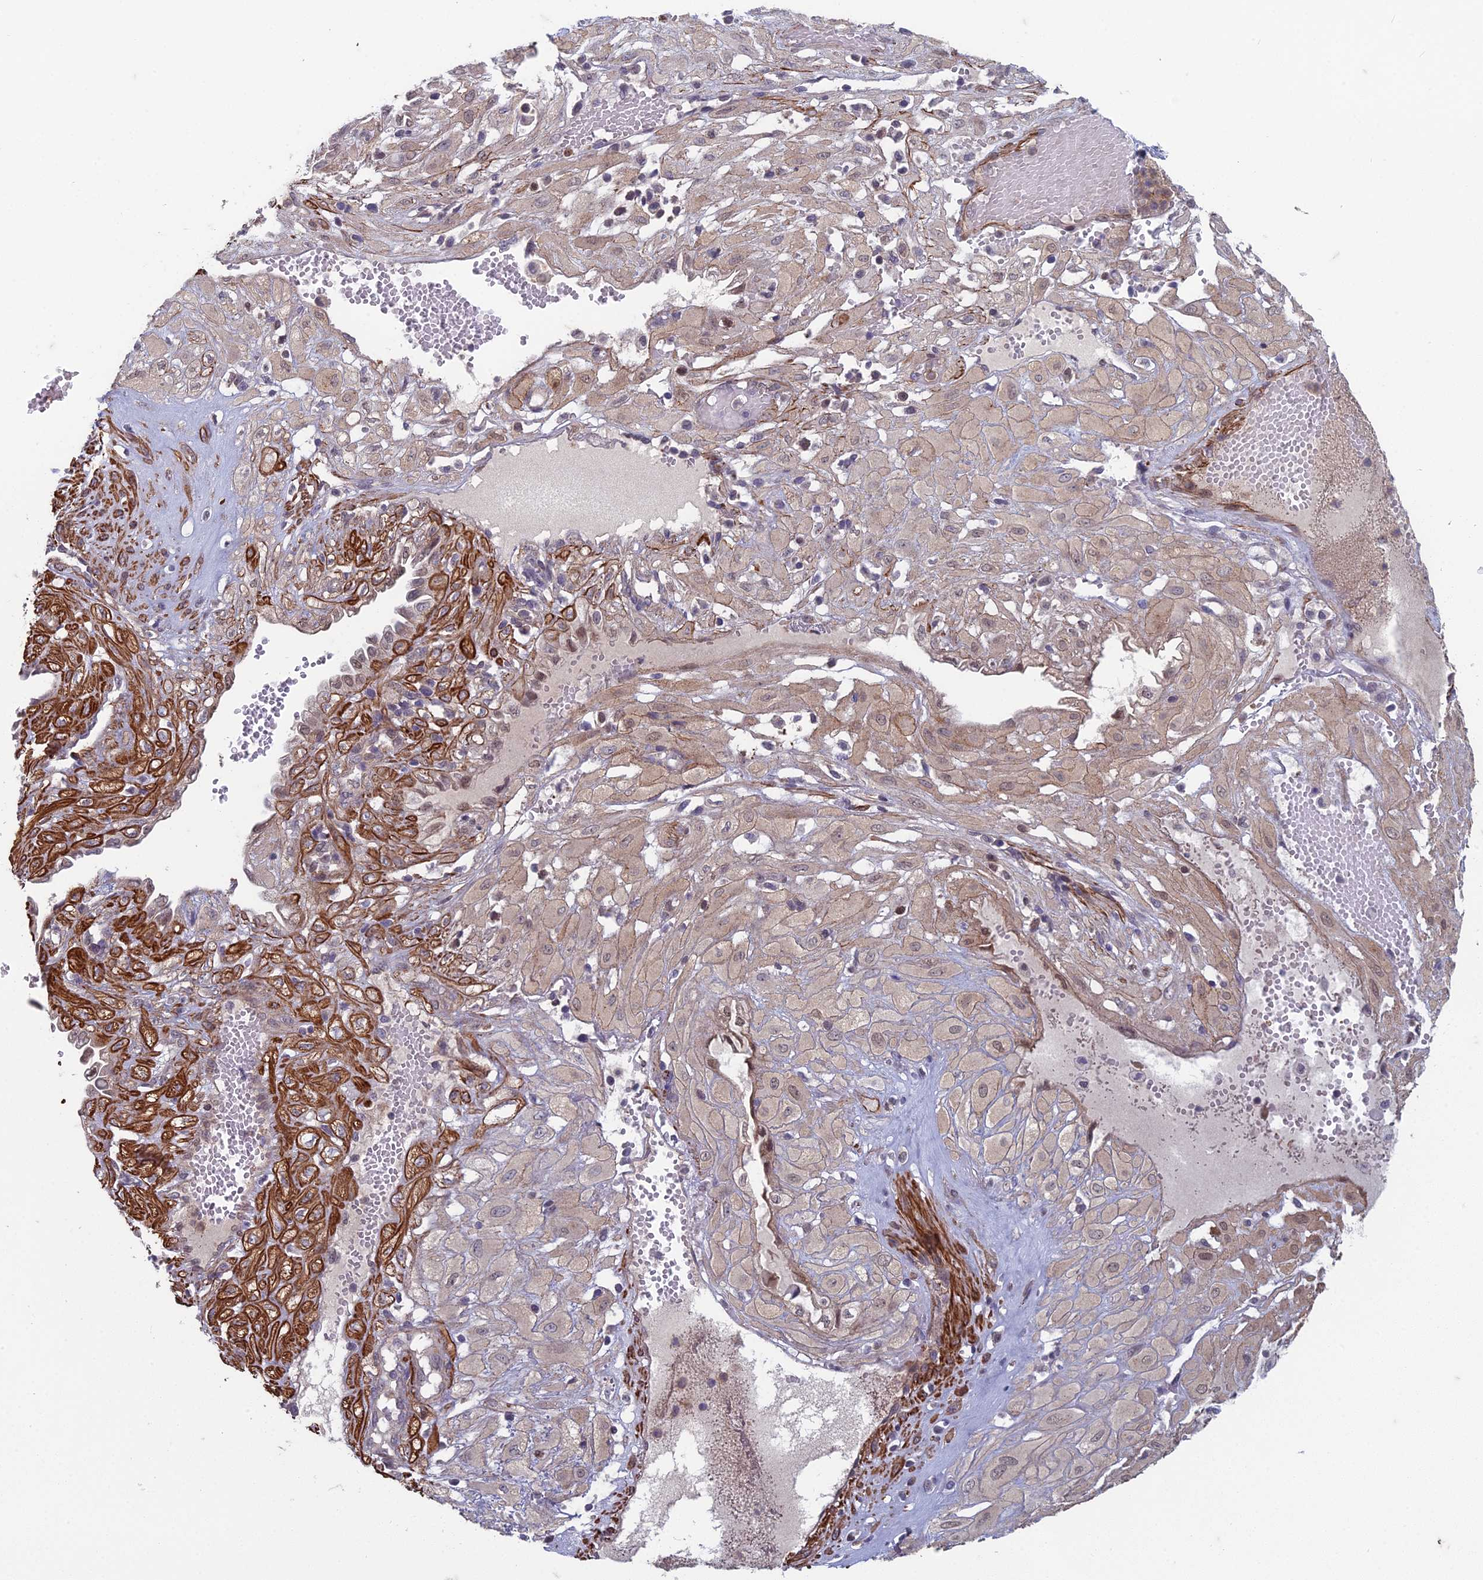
{"staining": {"intensity": "moderate", "quantity": "25%-75%", "location": "cytoplasmic/membranous,nuclear"}, "tissue": "cervical cancer", "cell_type": "Tumor cells", "image_type": "cancer", "snomed": [{"axis": "morphology", "description": "Squamous cell carcinoma, NOS"}, {"axis": "topography", "description": "Cervix"}], "caption": "The image exhibits immunohistochemical staining of squamous cell carcinoma (cervical). There is moderate cytoplasmic/membranous and nuclear expression is present in approximately 25%-75% of tumor cells.", "gene": "ZNF626", "patient": {"sex": "female", "age": 36}}